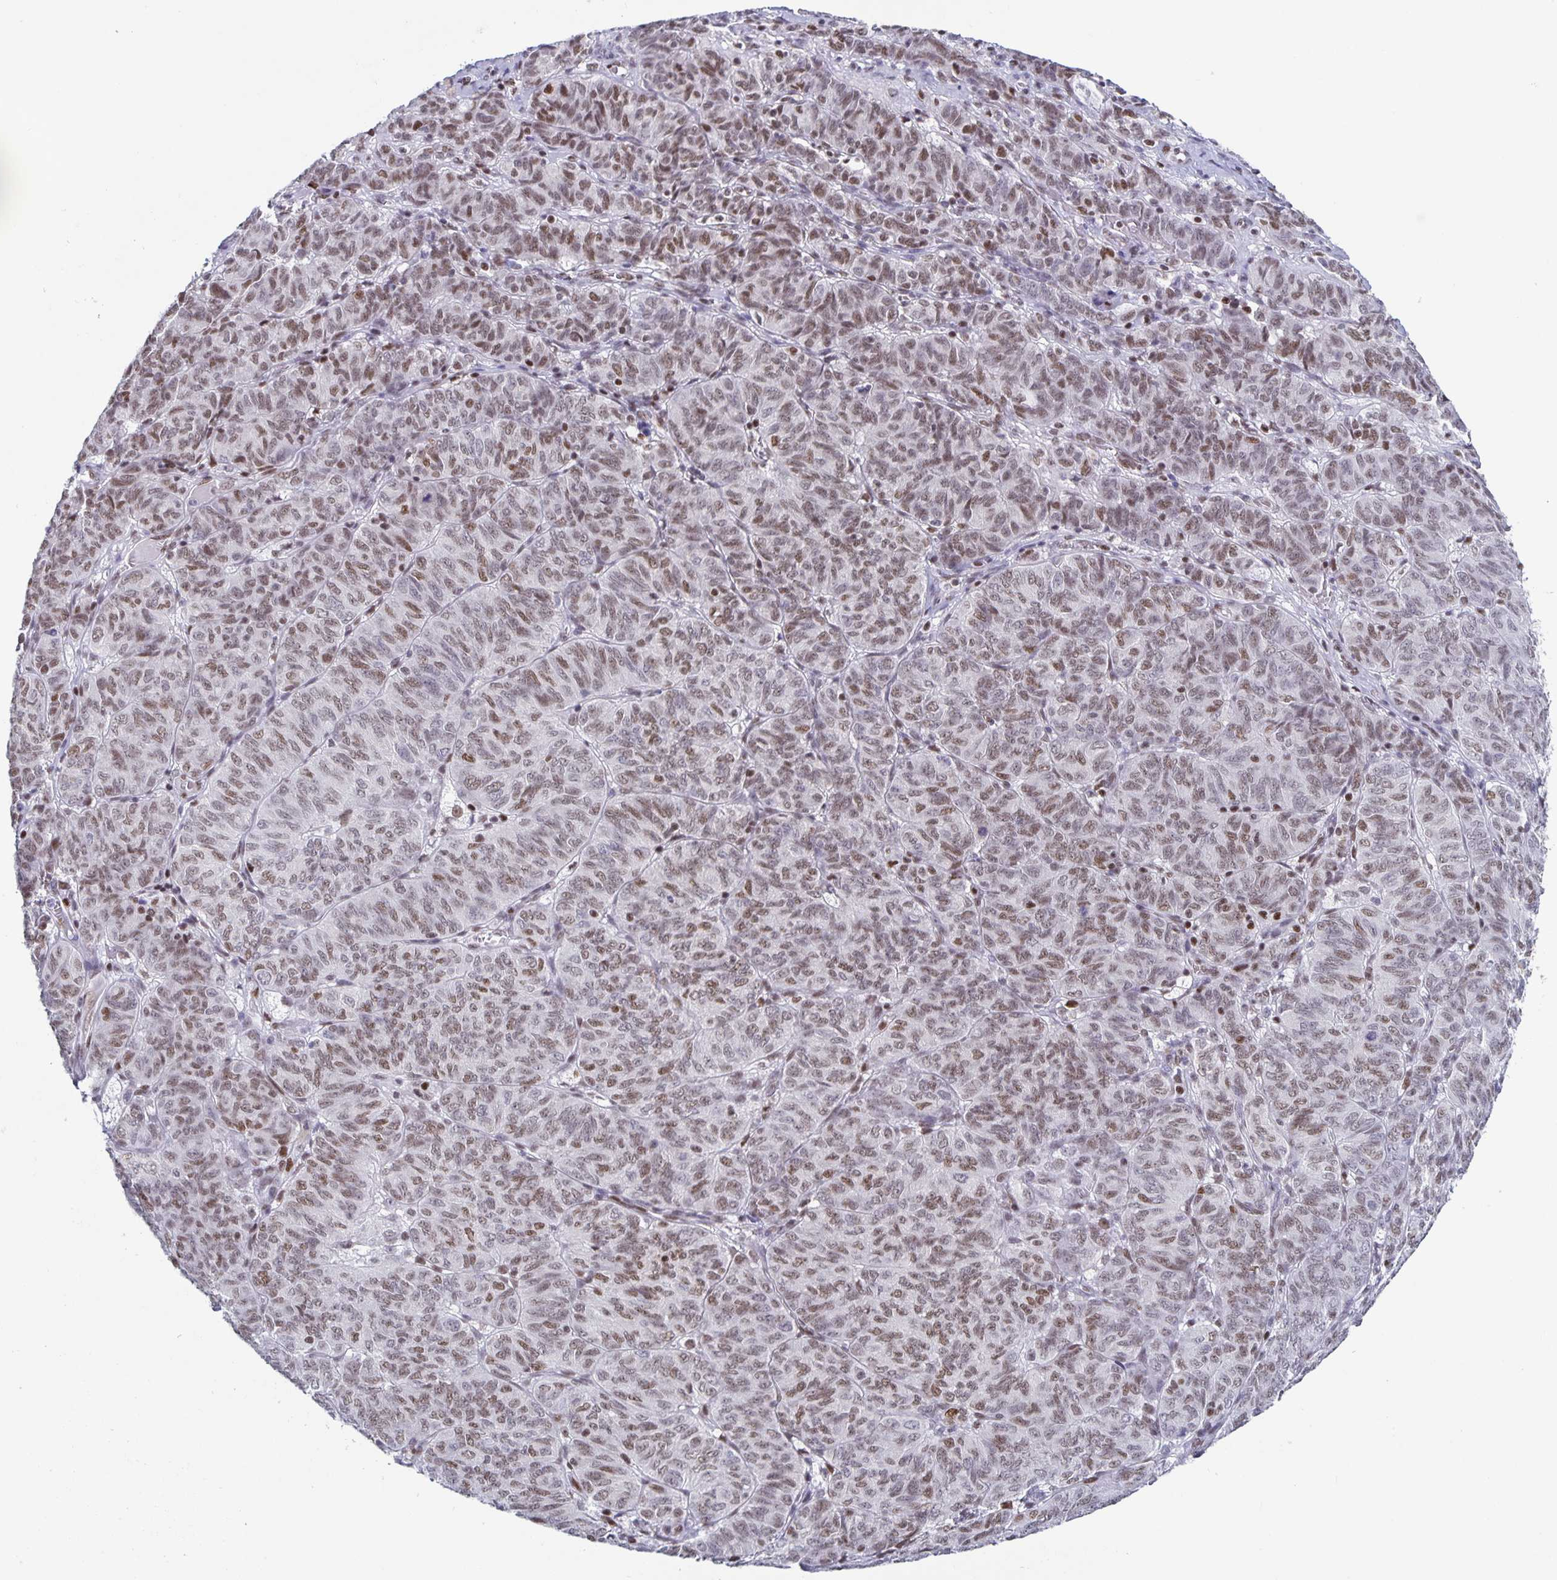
{"staining": {"intensity": "moderate", "quantity": ">75%", "location": "nuclear"}, "tissue": "ovarian cancer", "cell_type": "Tumor cells", "image_type": "cancer", "snomed": [{"axis": "morphology", "description": "Carcinoma, endometroid"}, {"axis": "topography", "description": "Ovary"}], "caption": "Moderate nuclear protein staining is present in approximately >75% of tumor cells in endometroid carcinoma (ovarian).", "gene": "JUND", "patient": {"sex": "female", "age": 80}}